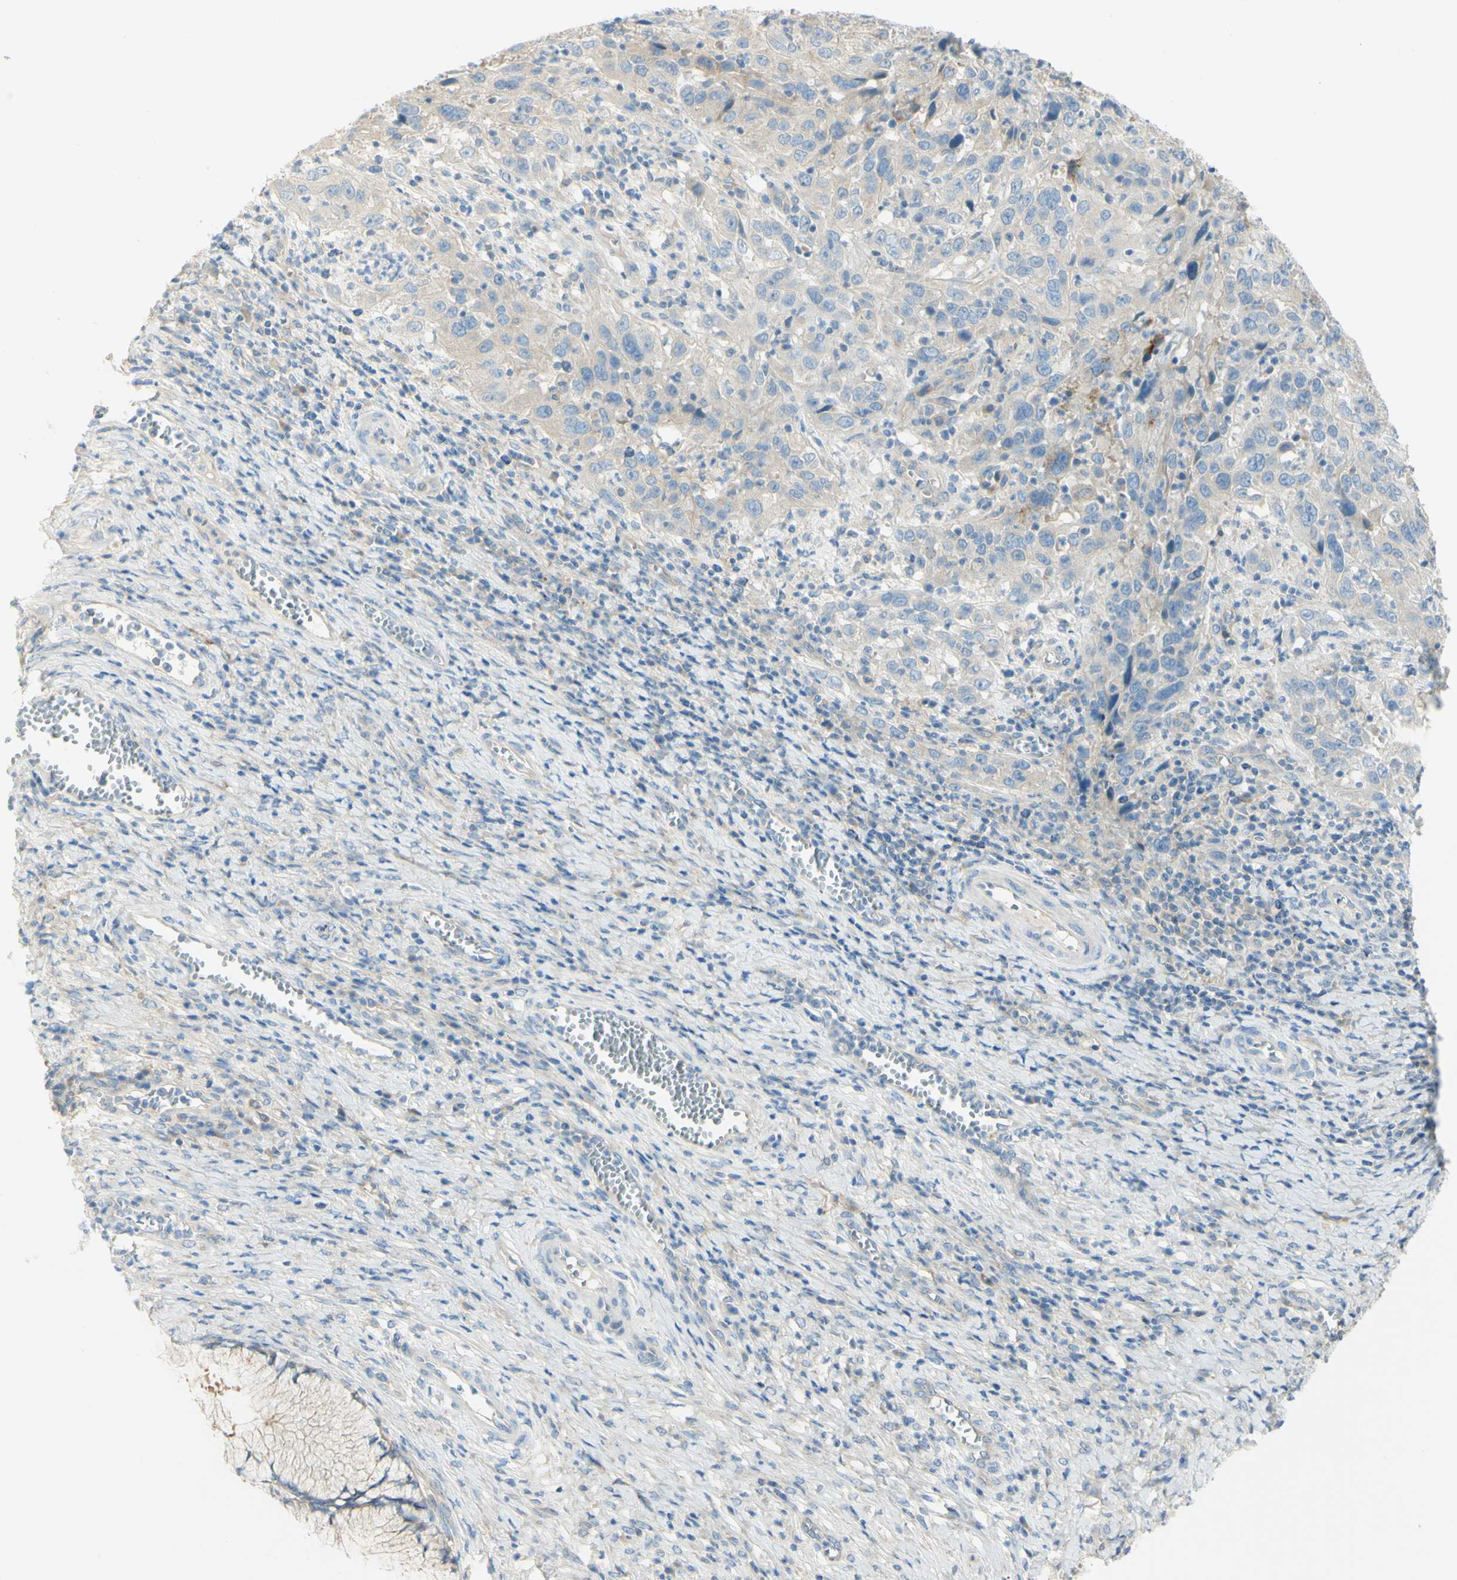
{"staining": {"intensity": "negative", "quantity": "none", "location": "none"}, "tissue": "cervical cancer", "cell_type": "Tumor cells", "image_type": "cancer", "snomed": [{"axis": "morphology", "description": "Squamous cell carcinoma, NOS"}, {"axis": "topography", "description": "Cervix"}], "caption": "Immunohistochemical staining of squamous cell carcinoma (cervical) reveals no significant staining in tumor cells.", "gene": "GCNT3", "patient": {"sex": "female", "age": 32}}